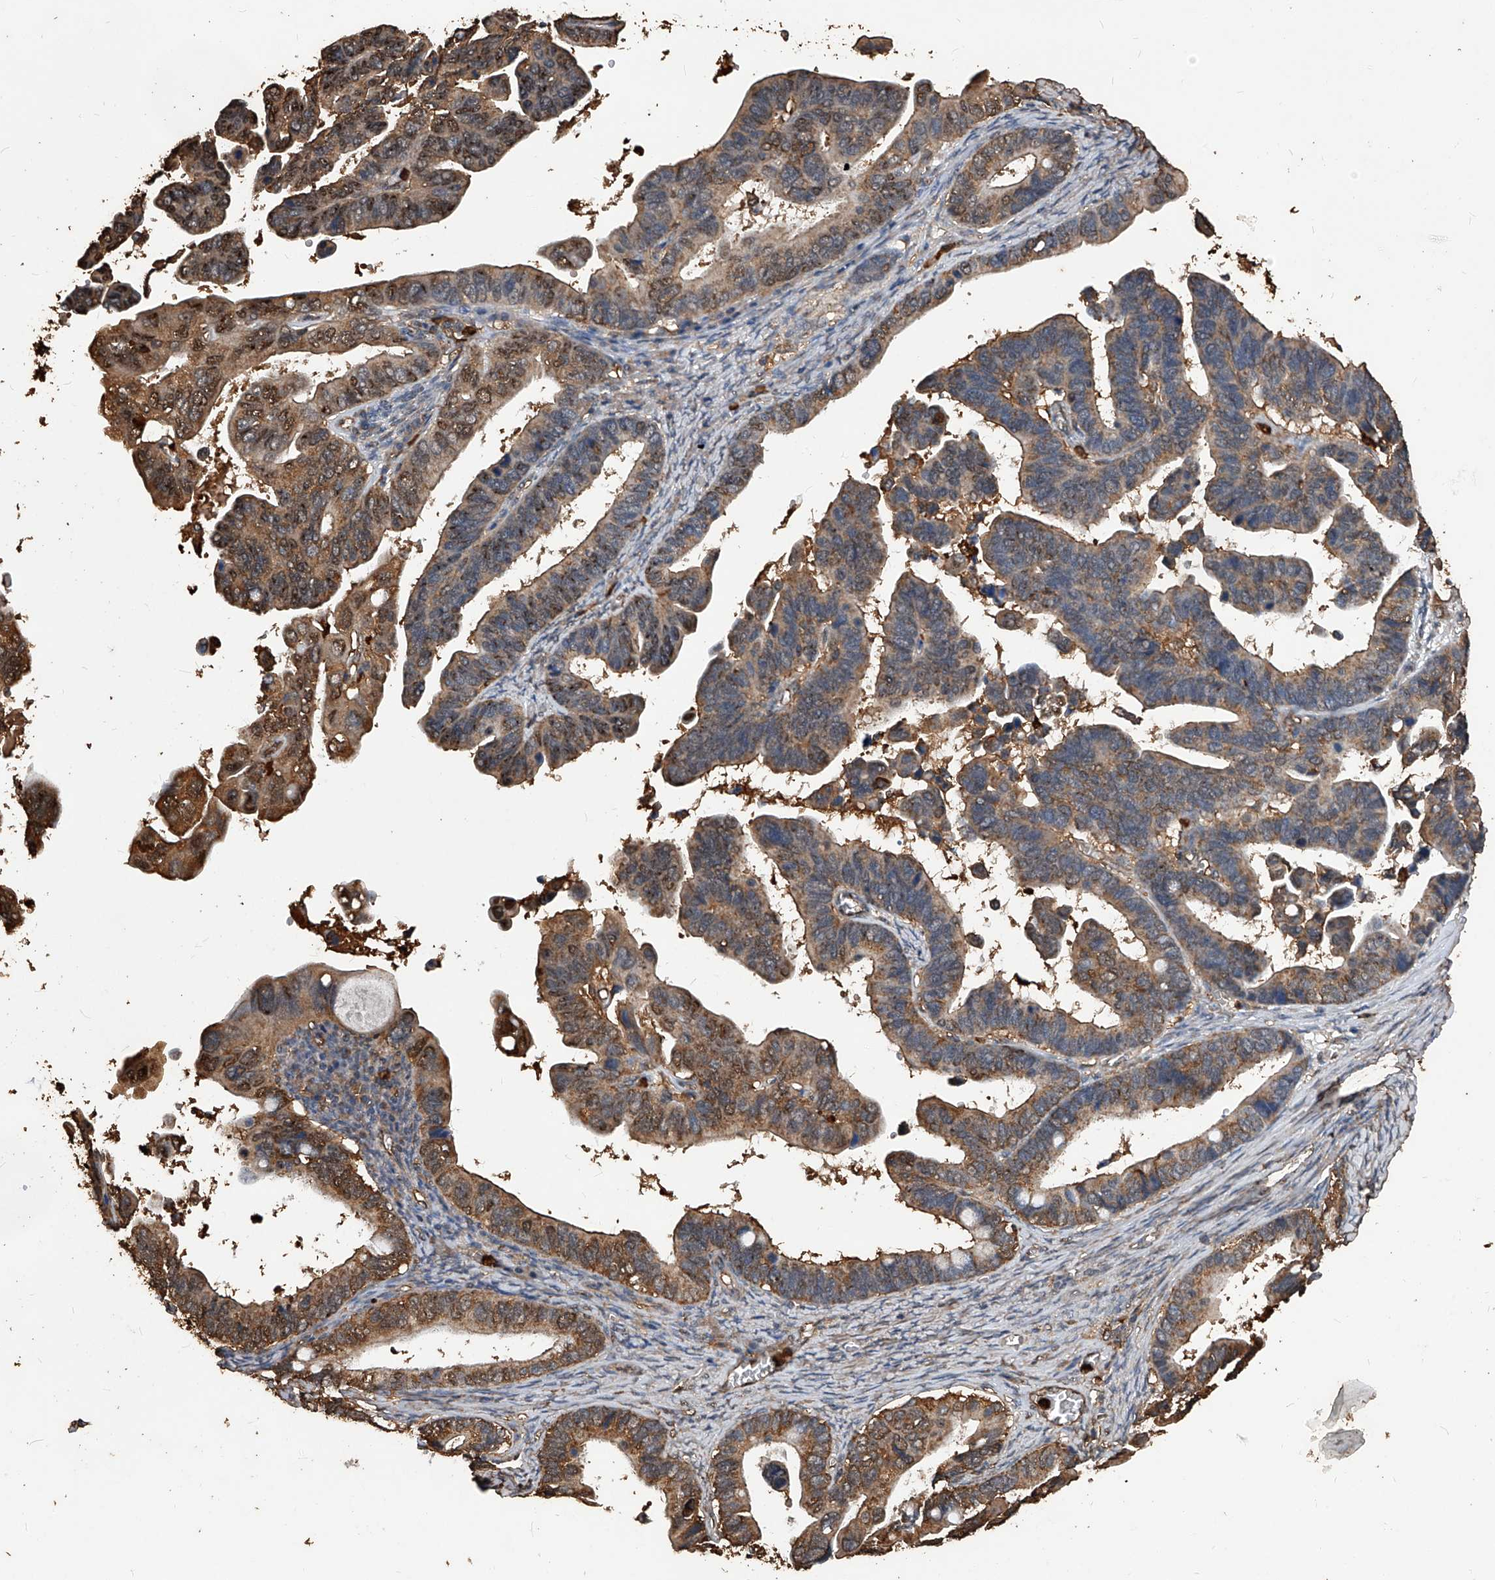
{"staining": {"intensity": "moderate", "quantity": ">75%", "location": "cytoplasmic/membranous"}, "tissue": "ovarian cancer", "cell_type": "Tumor cells", "image_type": "cancer", "snomed": [{"axis": "morphology", "description": "Cystadenocarcinoma, serous, NOS"}, {"axis": "topography", "description": "Ovary"}], "caption": "A medium amount of moderate cytoplasmic/membranous positivity is present in about >75% of tumor cells in ovarian serous cystadenocarcinoma tissue. (DAB = brown stain, brightfield microscopy at high magnification).", "gene": "UCP2", "patient": {"sex": "female", "age": 56}}